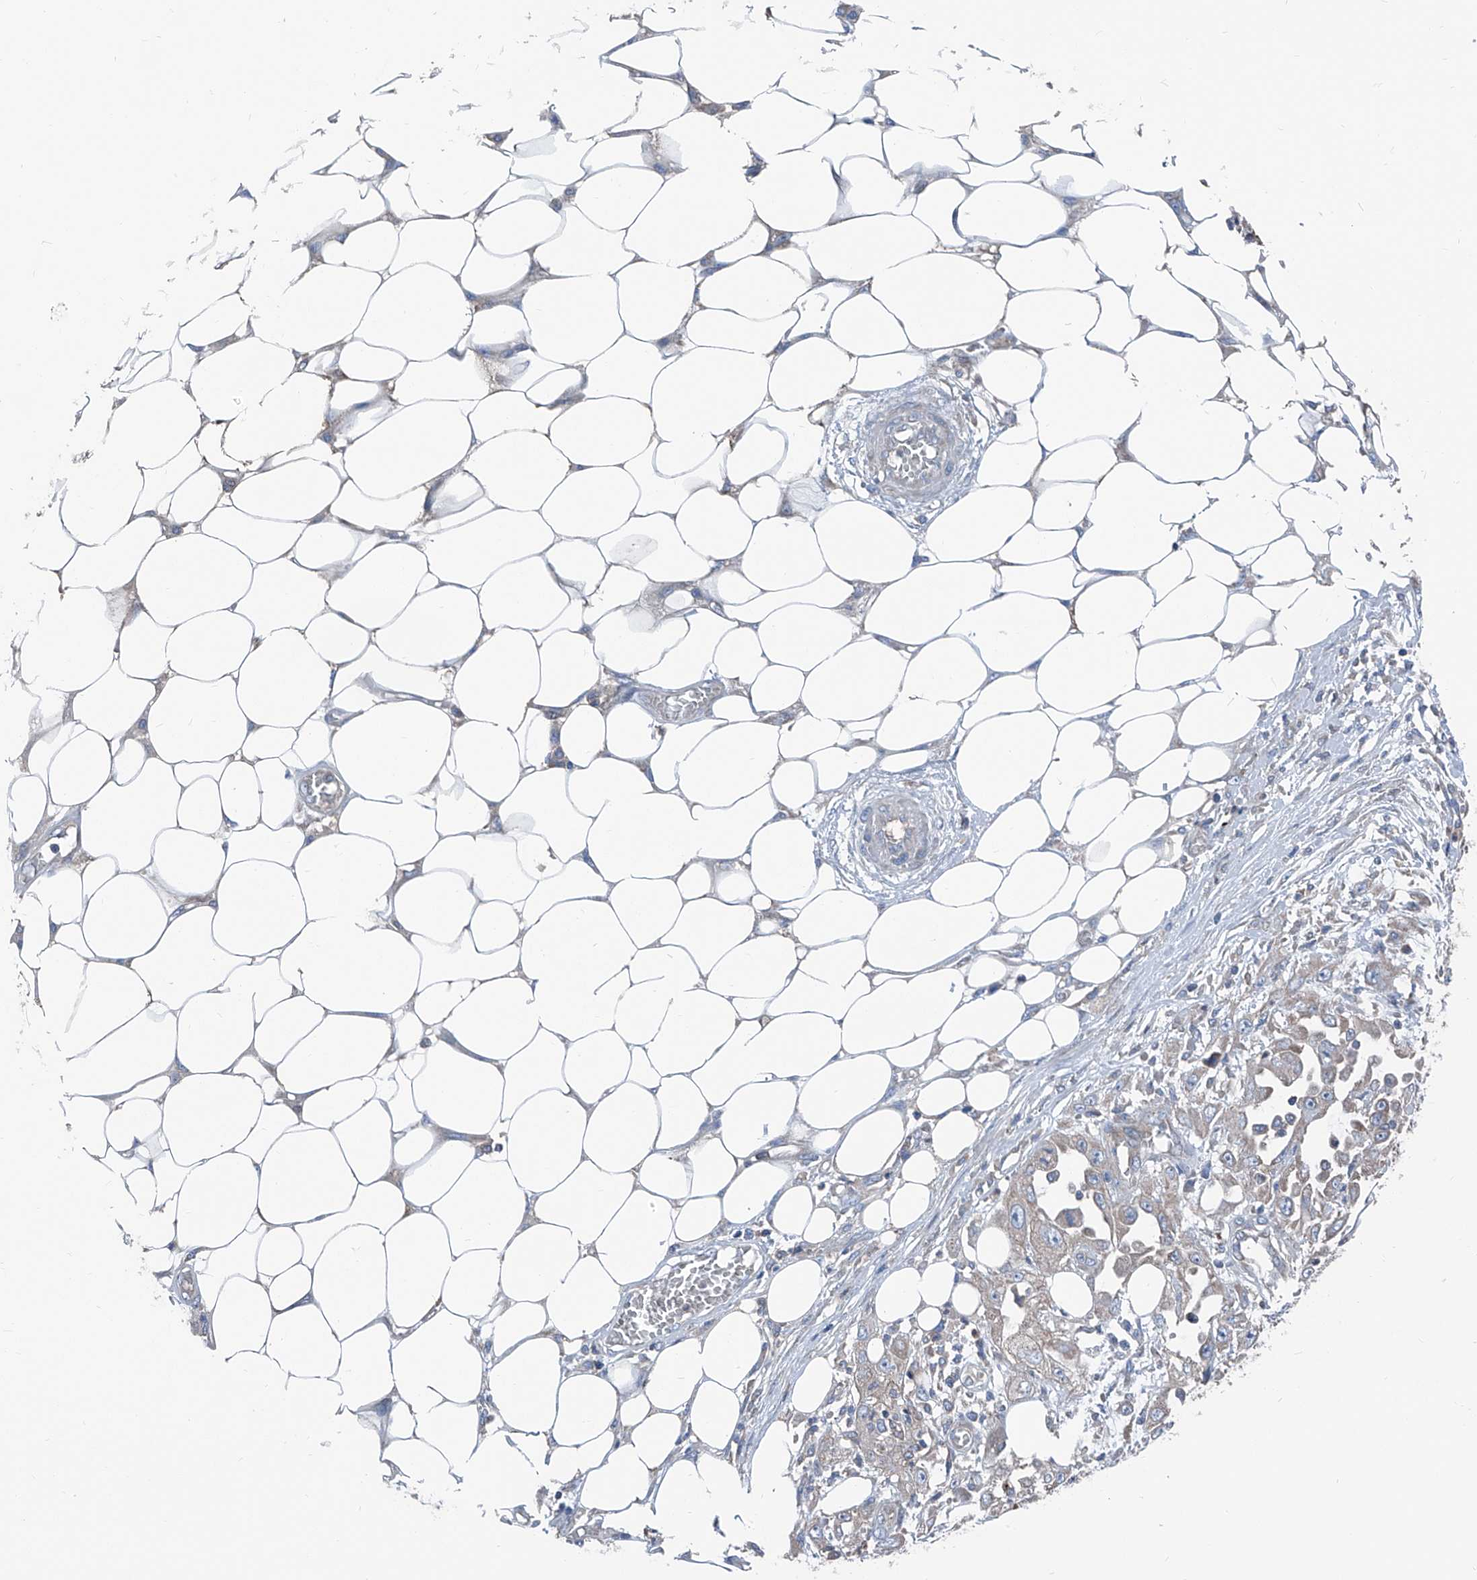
{"staining": {"intensity": "weak", "quantity": "<25%", "location": "cytoplasmic/membranous"}, "tissue": "skin cancer", "cell_type": "Tumor cells", "image_type": "cancer", "snomed": [{"axis": "morphology", "description": "Squamous cell carcinoma, NOS"}, {"axis": "morphology", "description": "Squamous cell carcinoma, metastatic, NOS"}, {"axis": "topography", "description": "Skin"}, {"axis": "topography", "description": "Lymph node"}], "caption": "High magnification brightfield microscopy of skin cancer (squamous cell carcinoma) stained with DAB (3,3'-diaminobenzidine) (brown) and counterstained with hematoxylin (blue): tumor cells show no significant positivity. Brightfield microscopy of immunohistochemistry (IHC) stained with DAB (brown) and hematoxylin (blue), captured at high magnification.", "gene": "GPAT3", "patient": {"sex": "male", "age": 75}}